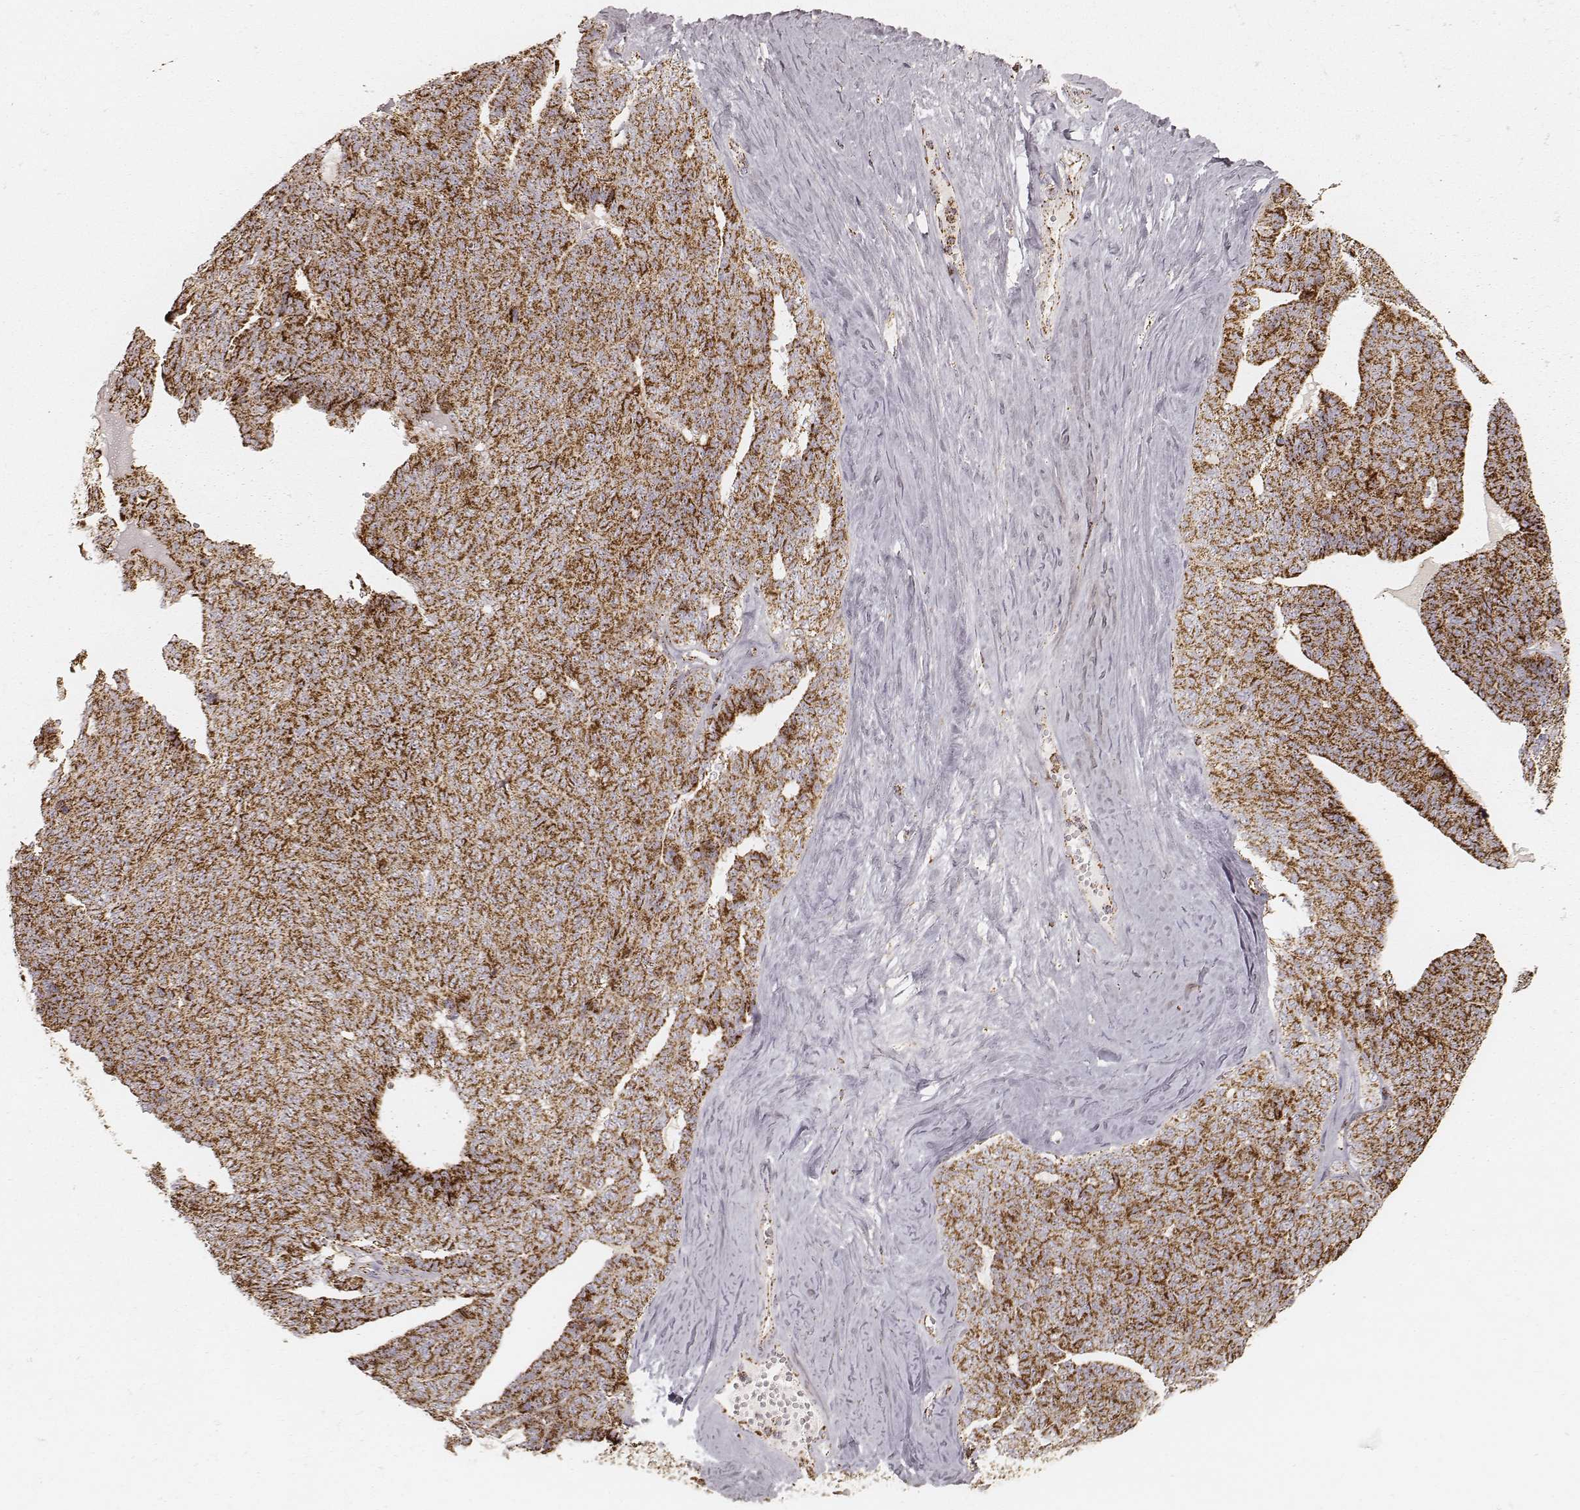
{"staining": {"intensity": "strong", "quantity": ">75%", "location": "cytoplasmic/membranous"}, "tissue": "ovarian cancer", "cell_type": "Tumor cells", "image_type": "cancer", "snomed": [{"axis": "morphology", "description": "Cystadenocarcinoma, serous, NOS"}, {"axis": "topography", "description": "Ovary"}], "caption": "IHC of human ovarian cancer (serous cystadenocarcinoma) reveals high levels of strong cytoplasmic/membranous positivity in approximately >75% of tumor cells.", "gene": "CS", "patient": {"sex": "female", "age": 71}}